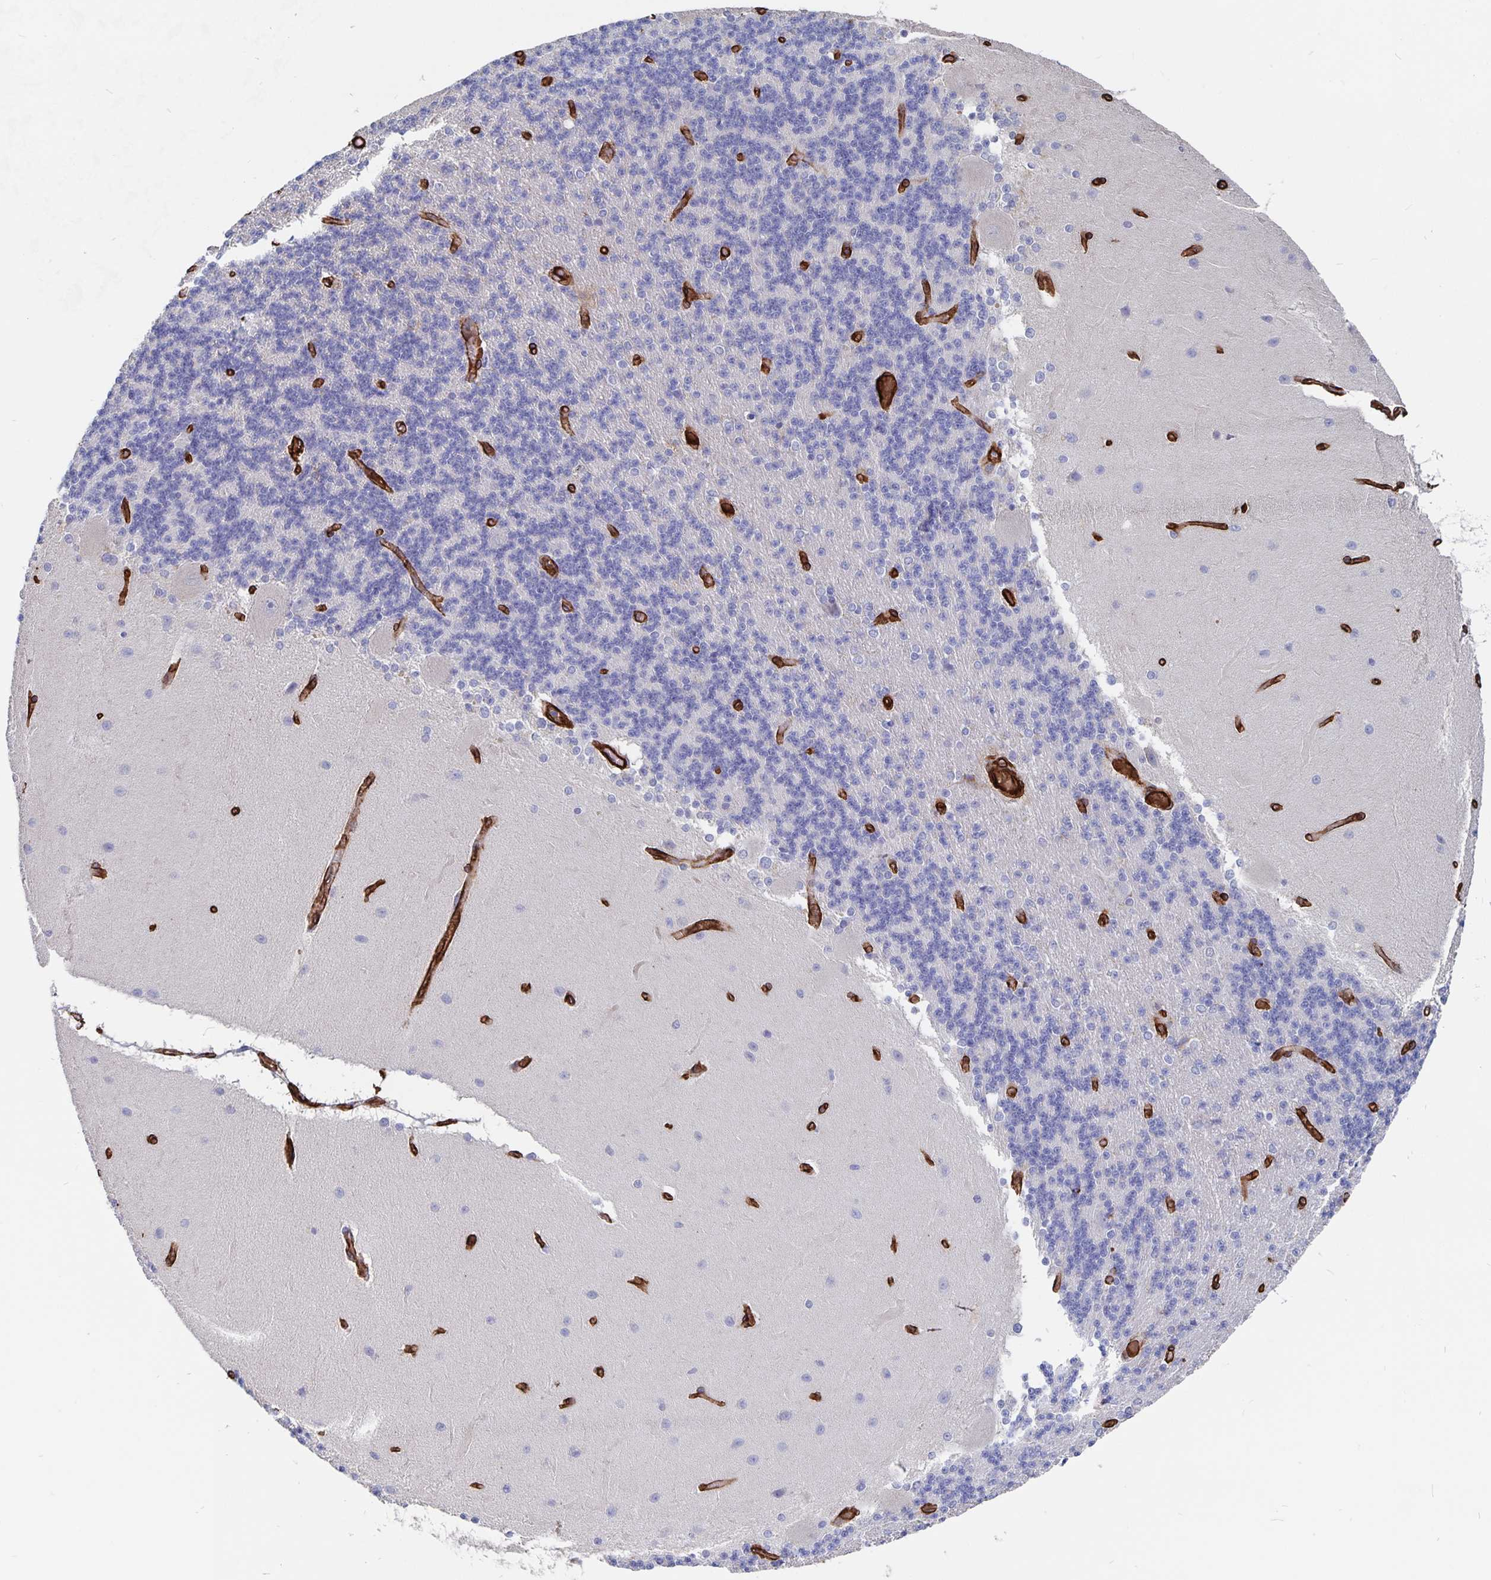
{"staining": {"intensity": "negative", "quantity": "none", "location": "none"}, "tissue": "cerebellum", "cell_type": "Cells in granular layer", "image_type": "normal", "snomed": [{"axis": "morphology", "description": "Normal tissue, NOS"}, {"axis": "topography", "description": "Cerebellum"}], "caption": "There is no significant expression in cells in granular layer of cerebellum.", "gene": "DCHS2", "patient": {"sex": "female", "age": 54}}